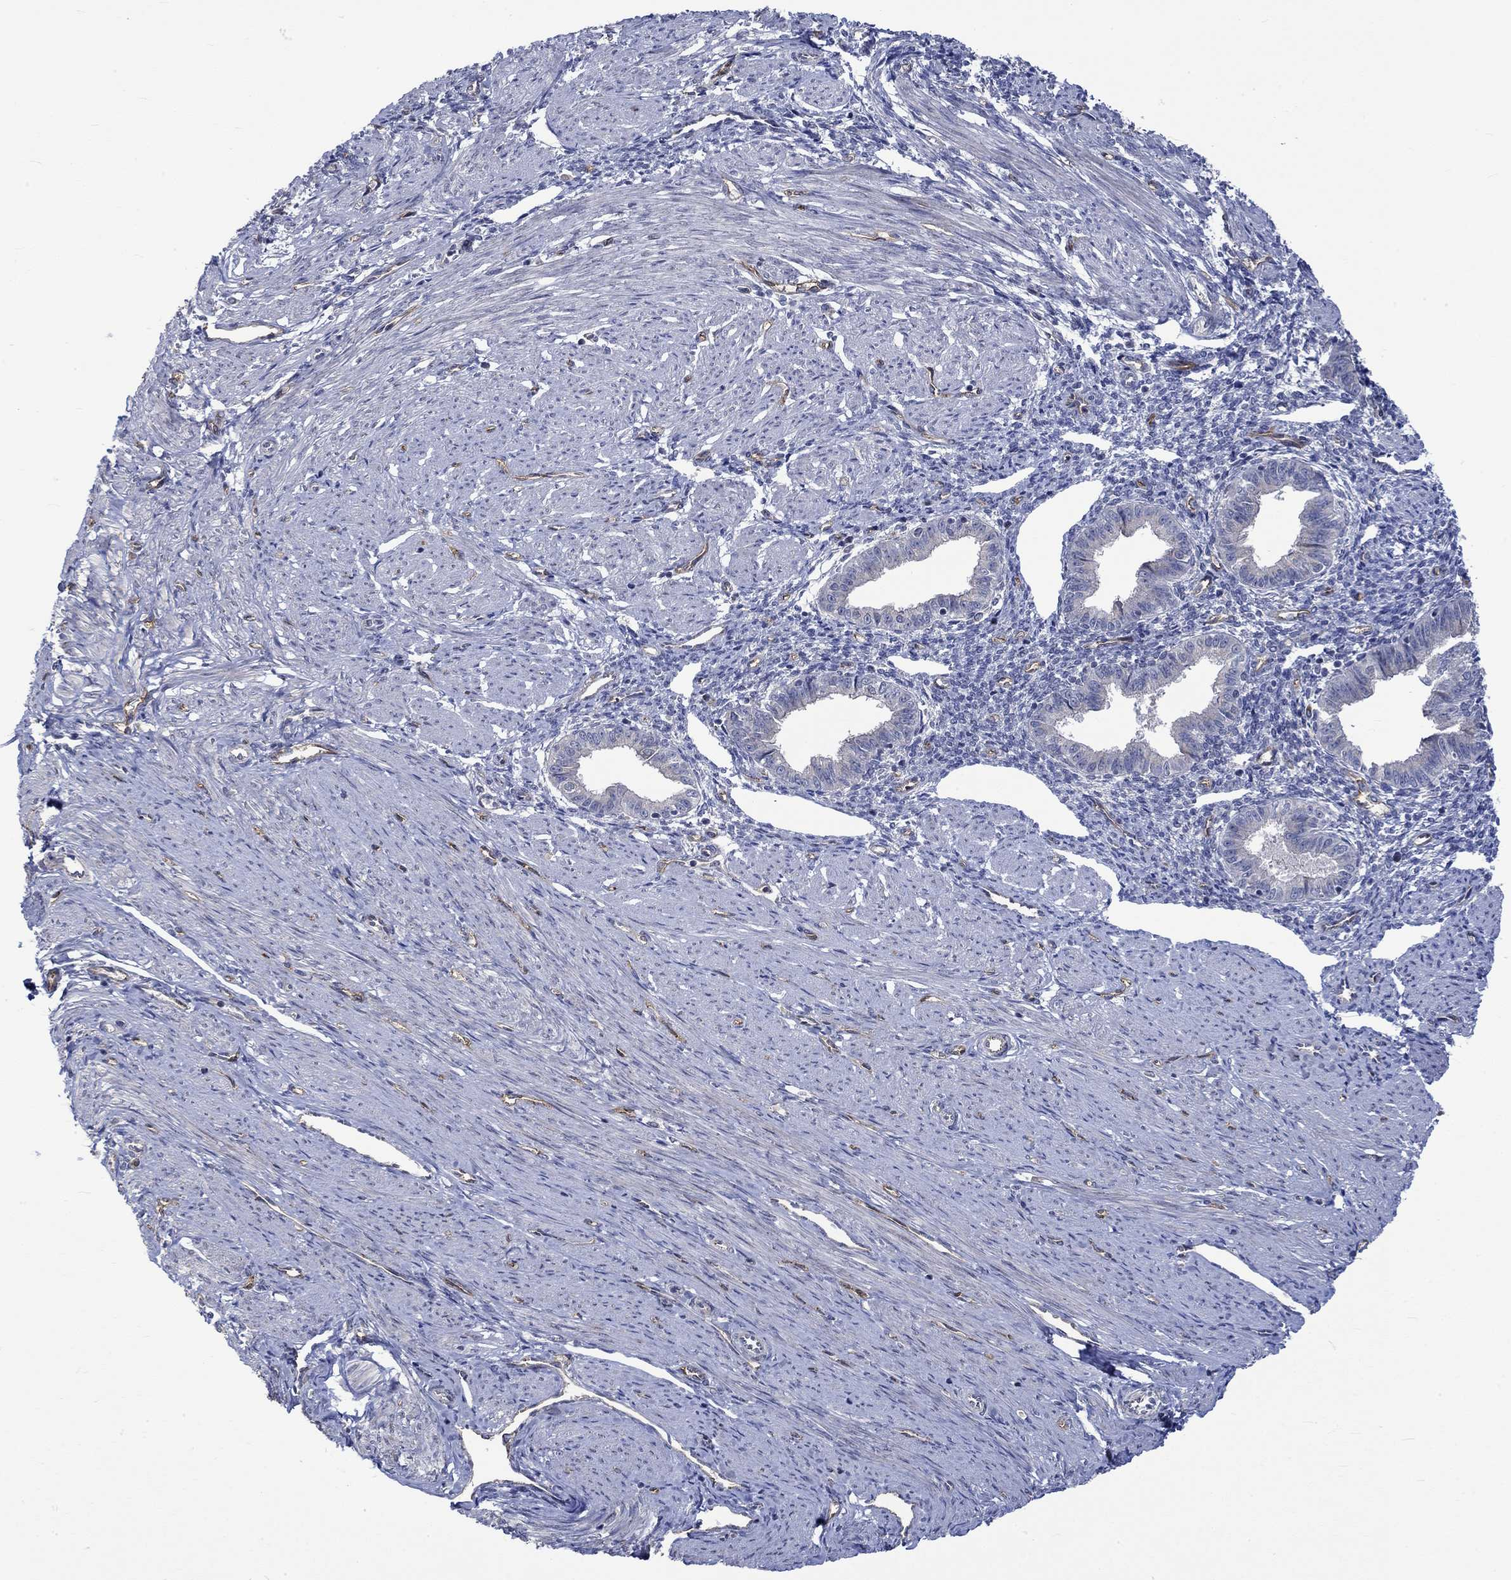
{"staining": {"intensity": "negative", "quantity": "none", "location": "none"}, "tissue": "endometrium", "cell_type": "Cells in endometrial stroma", "image_type": "normal", "snomed": [{"axis": "morphology", "description": "Normal tissue, NOS"}, {"axis": "topography", "description": "Endometrium"}], "caption": "This is an immunohistochemistry (IHC) image of normal endometrium. There is no positivity in cells in endometrial stroma.", "gene": "GJA5", "patient": {"sex": "female", "age": 37}}